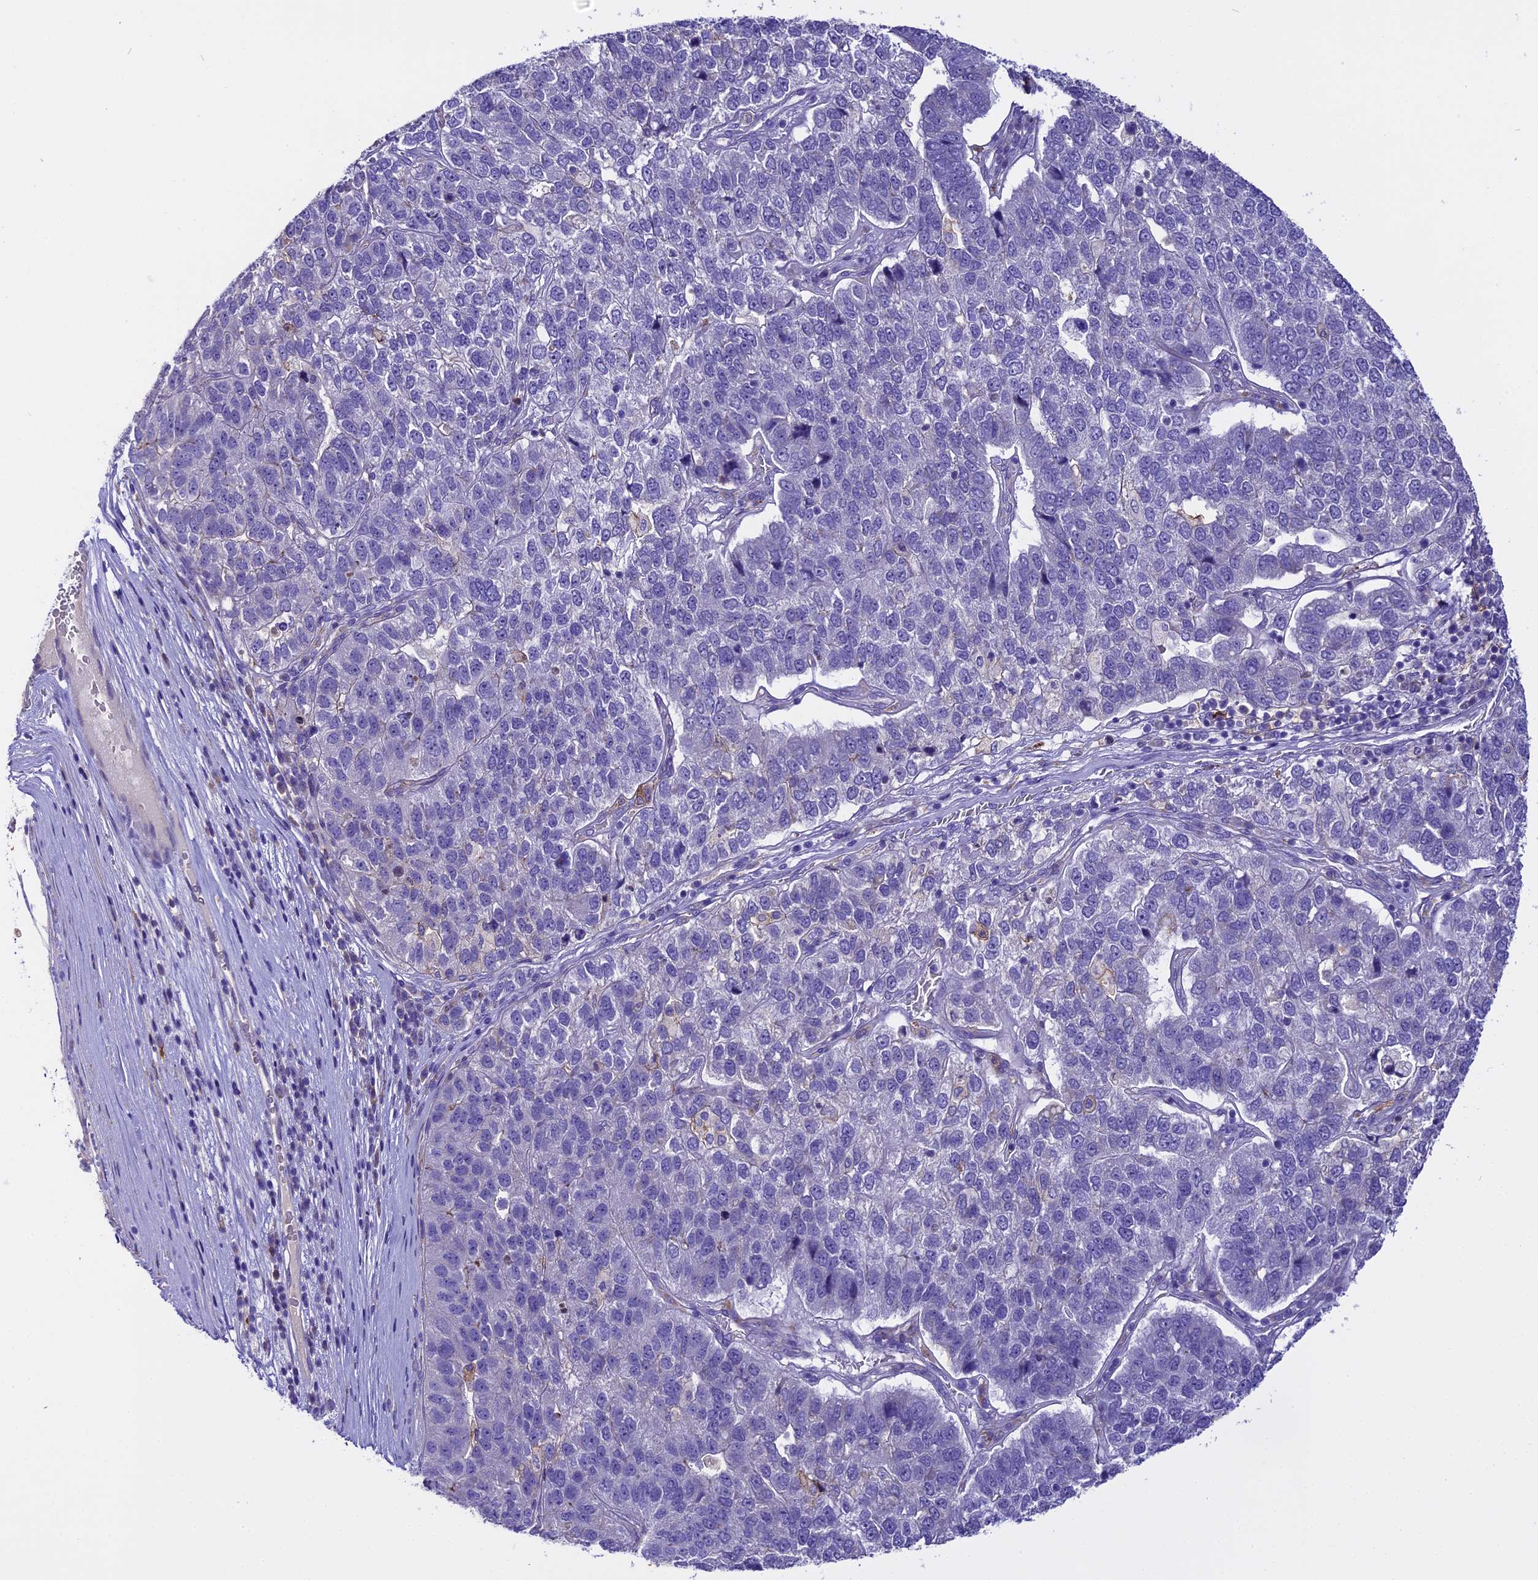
{"staining": {"intensity": "negative", "quantity": "none", "location": "none"}, "tissue": "pancreatic cancer", "cell_type": "Tumor cells", "image_type": "cancer", "snomed": [{"axis": "morphology", "description": "Adenocarcinoma, NOS"}, {"axis": "topography", "description": "Pancreas"}], "caption": "The IHC photomicrograph has no significant staining in tumor cells of pancreatic cancer tissue. (DAB IHC, high magnification).", "gene": "NOD2", "patient": {"sex": "female", "age": 61}}